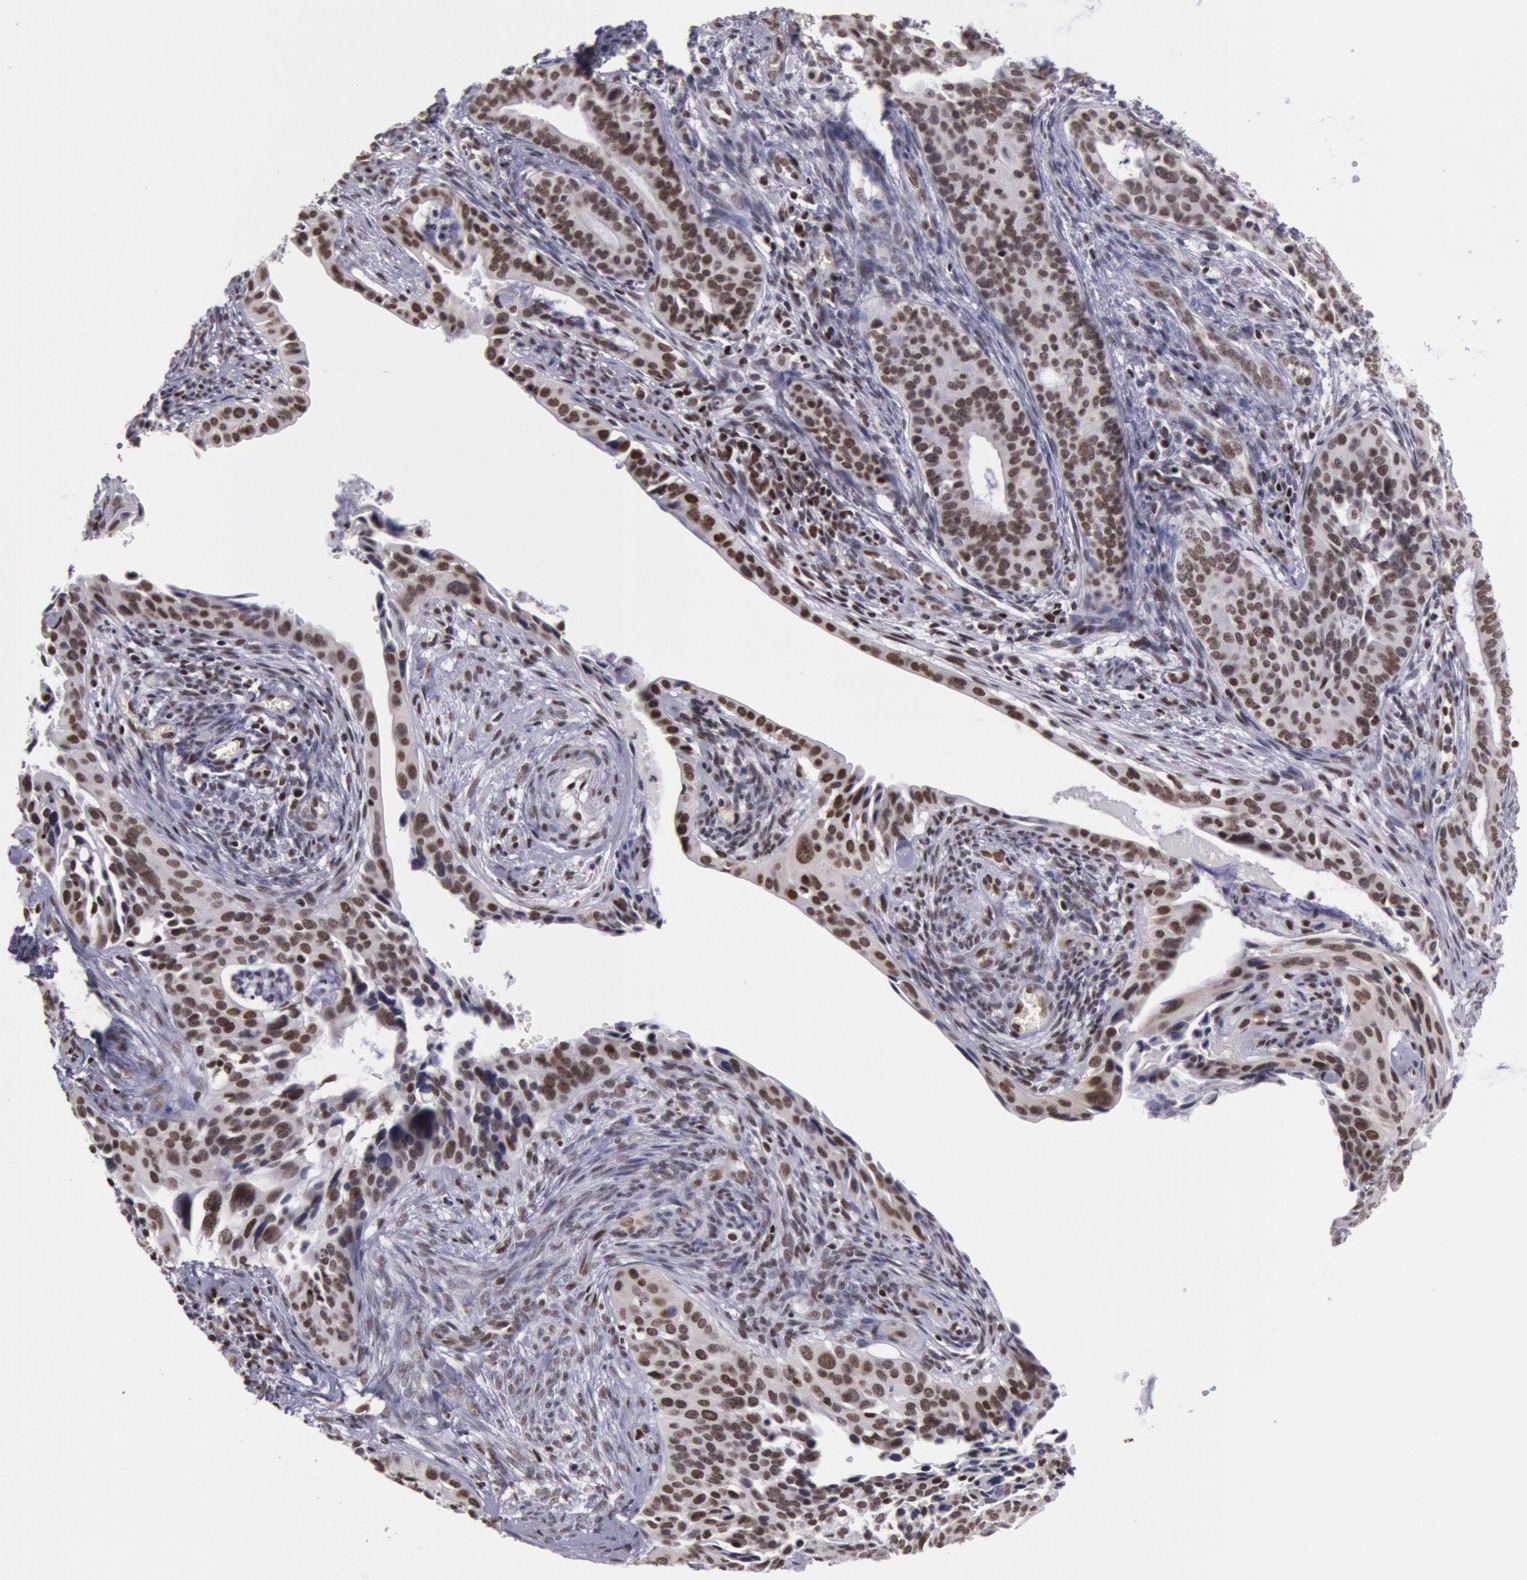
{"staining": {"intensity": "moderate", "quantity": ">75%", "location": "nuclear"}, "tissue": "cervical cancer", "cell_type": "Tumor cells", "image_type": "cancer", "snomed": [{"axis": "morphology", "description": "Squamous cell carcinoma, NOS"}, {"axis": "topography", "description": "Cervix"}], "caption": "DAB immunohistochemical staining of cervical cancer demonstrates moderate nuclear protein positivity in about >75% of tumor cells. (DAB (3,3'-diaminobenzidine) IHC, brown staining for protein, blue staining for nuclei).", "gene": "NKAP", "patient": {"sex": "female", "age": 34}}